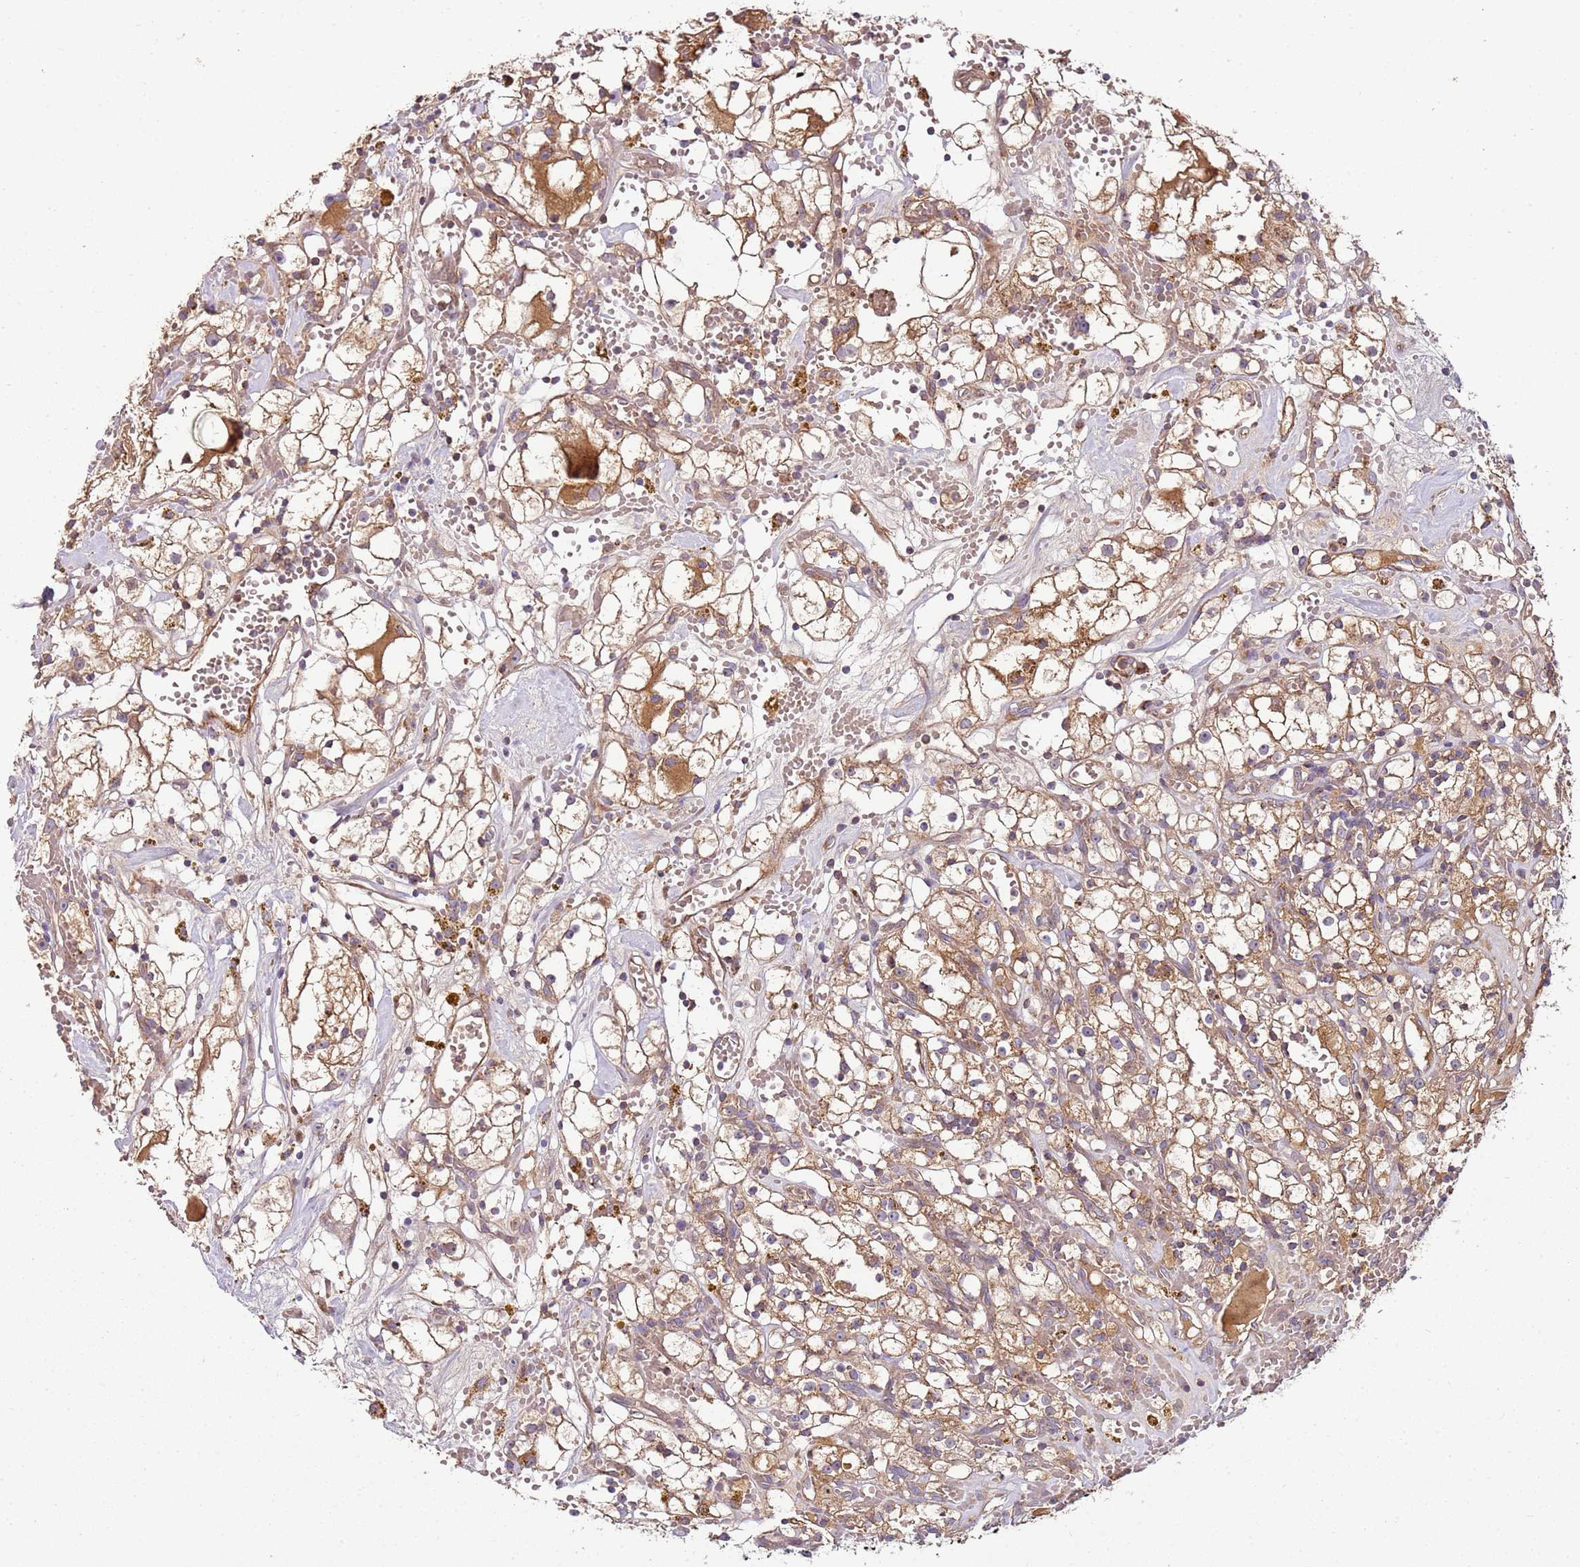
{"staining": {"intensity": "moderate", "quantity": "25%-75%", "location": "cytoplasmic/membranous"}, "tissue": "renal cancer", "cell_type": "Tumor cells", "image_type": "cancer", "snomed": [{"axis": "morphology", "description": "Adenocarcinoma, NOS"}, {"axis": "topography", "description": "Kidney"}], "caption": "Moderate cytoplasmic/membranous positivity for a protein is appreciated in about 25%-75% of tumor cells of renal cancer (adenocarcinoma) using immunohistochemistry (IHC).", "gene": "KRTAP21-3", "patient": {"sex": "male", "age": 56}}